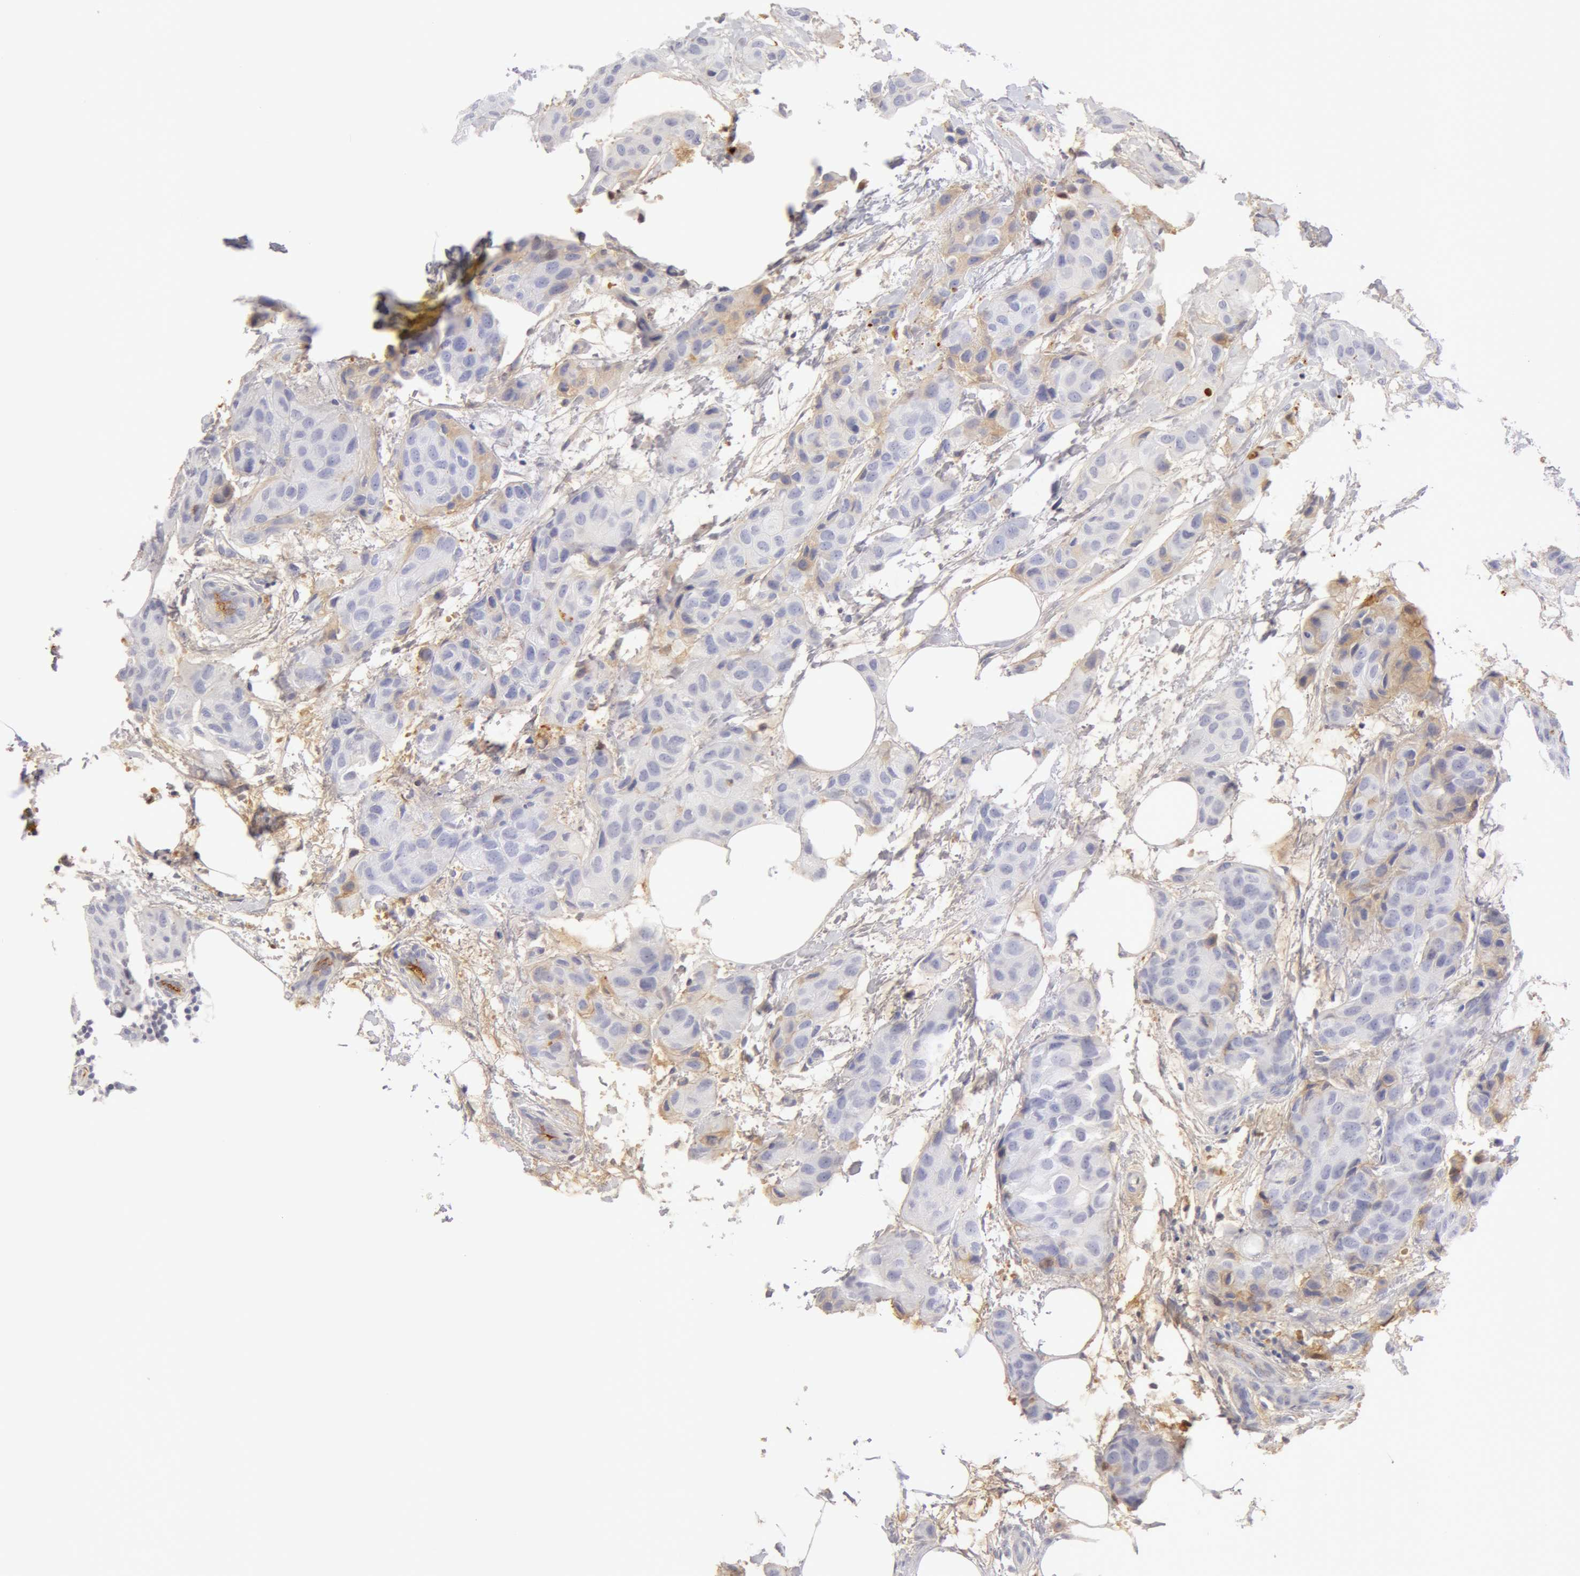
{"staining": {"intensity": "weak", "quantity": "<25%", "location": "cytoplasmic/membranous"}, "tissue": "breast cancer", "cell_type": "Tumor cells", "image_type": "cancer", "snomed": [{"axis": "morphology", "description": "Duct carcinoma"}, {"axis": "topography", "description": "Breast"}], "caption": "This is an IHC image of human invasive ductal carcinoma (breast). There is no staining in tumor cells.", "gene": "GC", "patient": {"sex": "female", "age": 68}}